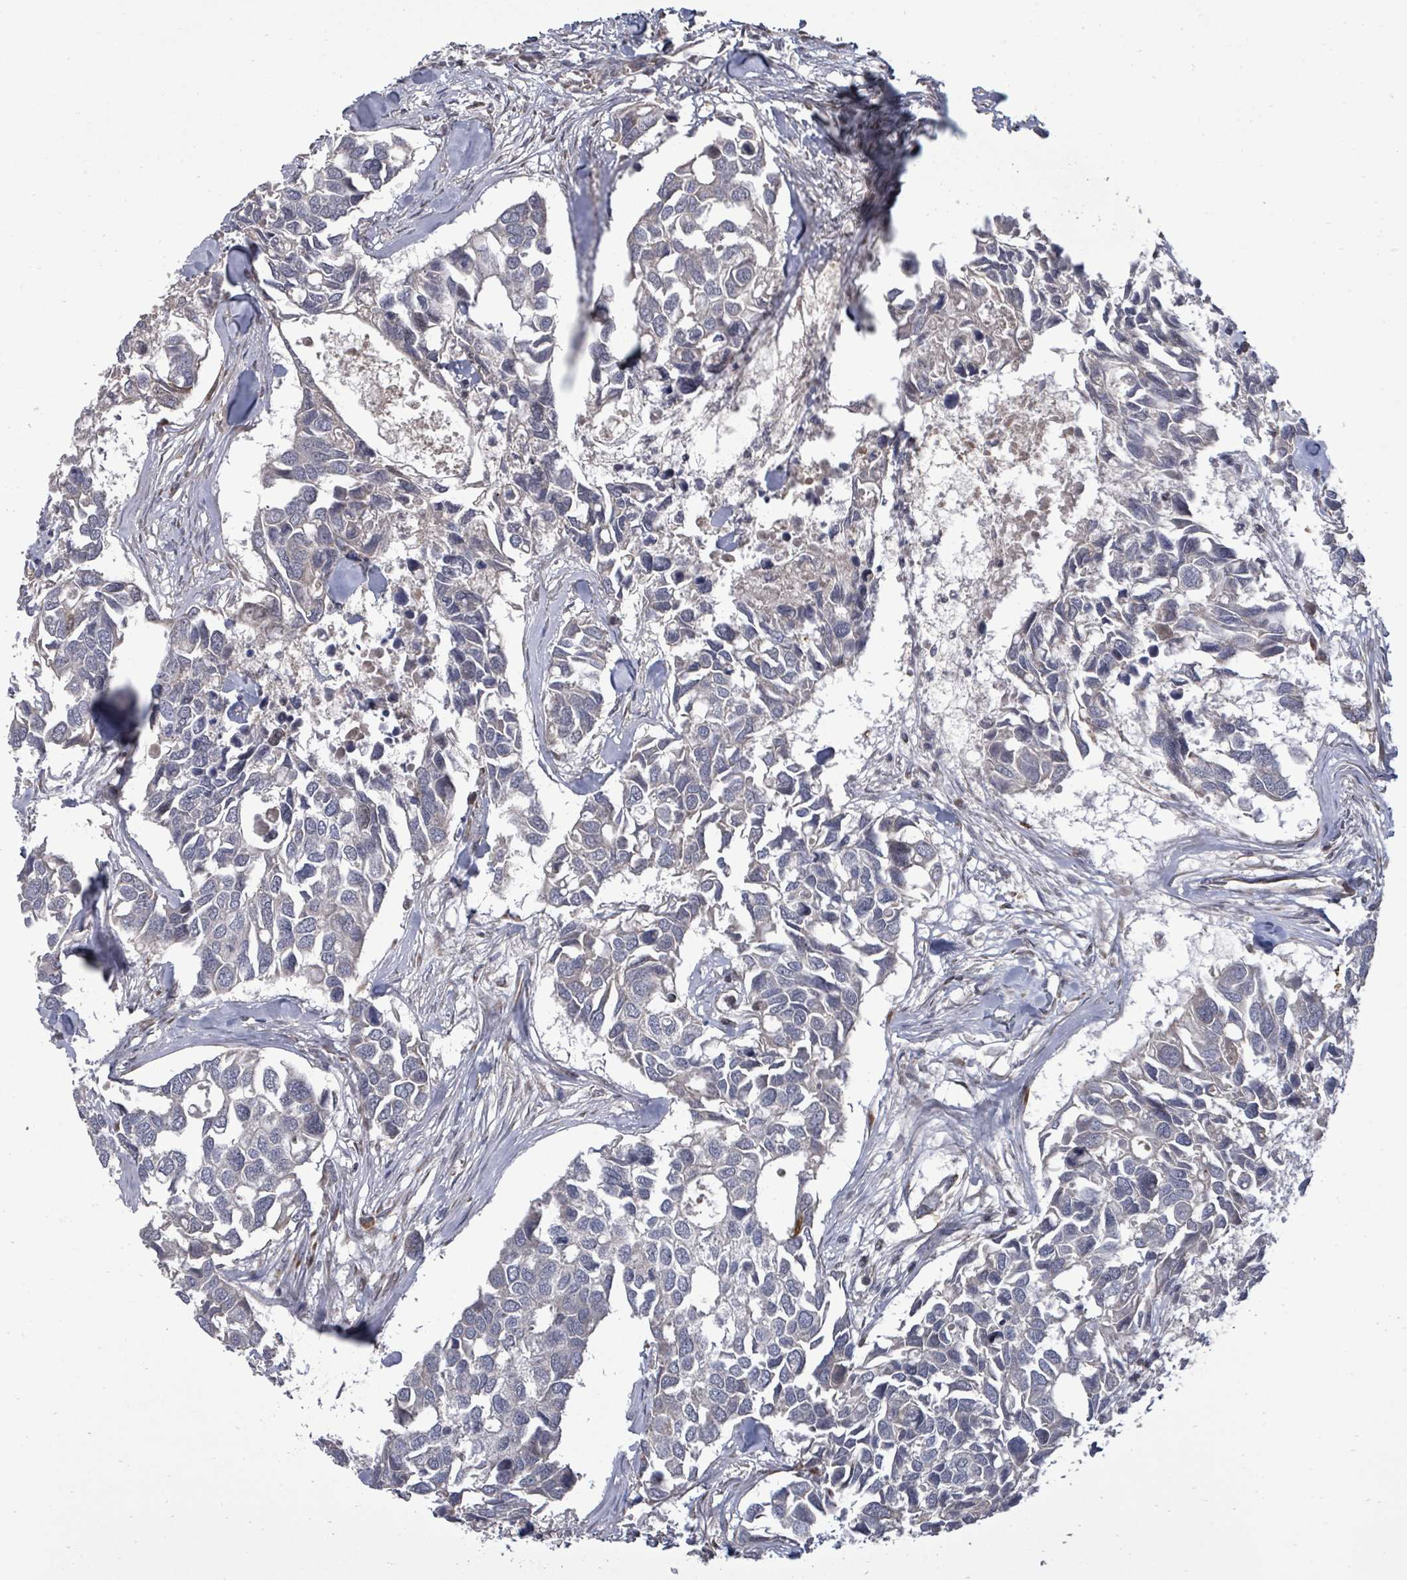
{"staining": {"intensity": "negative", "quantity": "none", "location": "none"}, "tissue": "breast cancer", "cell_type": "Tumor cells", "image_type": "cancer", "snomed": [{"axis": "morphology", "description": "Duct carcinoma"}, {"axis": "topography", "description": "Breast"}], "caption": "There is no significant staining in tumor cells of breast intraductal carcinoma.", "gene": "KRTAP27-1", "patient": {"sex": "female", "age": 83}}